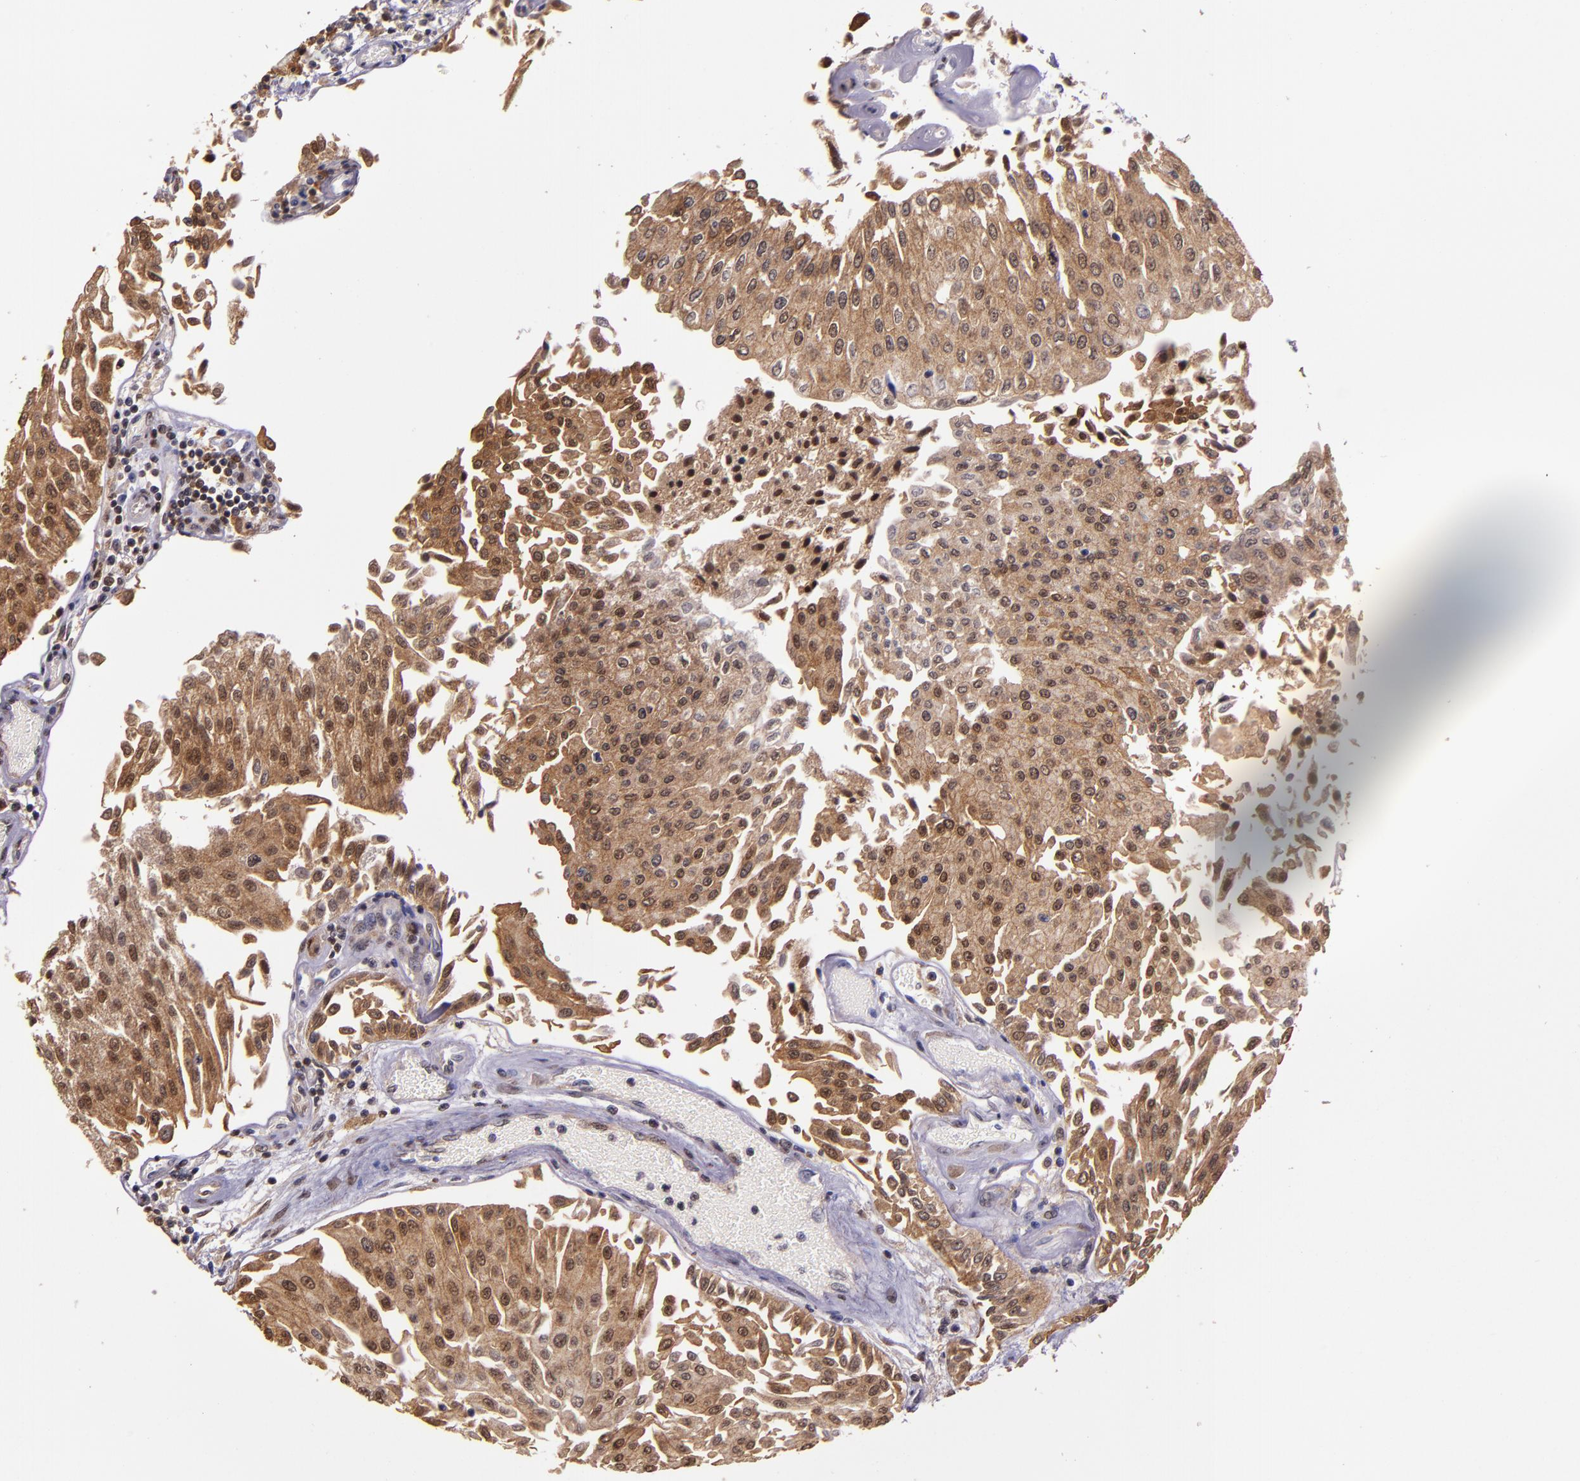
{"staining": {"intensity": "strong", "quantity": ">75%", "location": "cytoplasmic/membranous,nuclear"}, "tissue": "urothelial cancer", "cell_type": "Tumor cells", "image_type": "cancer", "snomed": [{"axis": "morphology", "description": "Urothelial carcinoma, Low grade"}, {"axis": "topography", "description": "Urinary bladder"}], "caption": "This histopathology image shows immunohistochemistry (IHC) staining of urothelial carcinoma (low-grade), with high strong cytoplasmic/membranous and nuclear staining in about >75% of tumor cells.", "gene": "STAT6", "patient": {"sex": "male", "age": 86}}